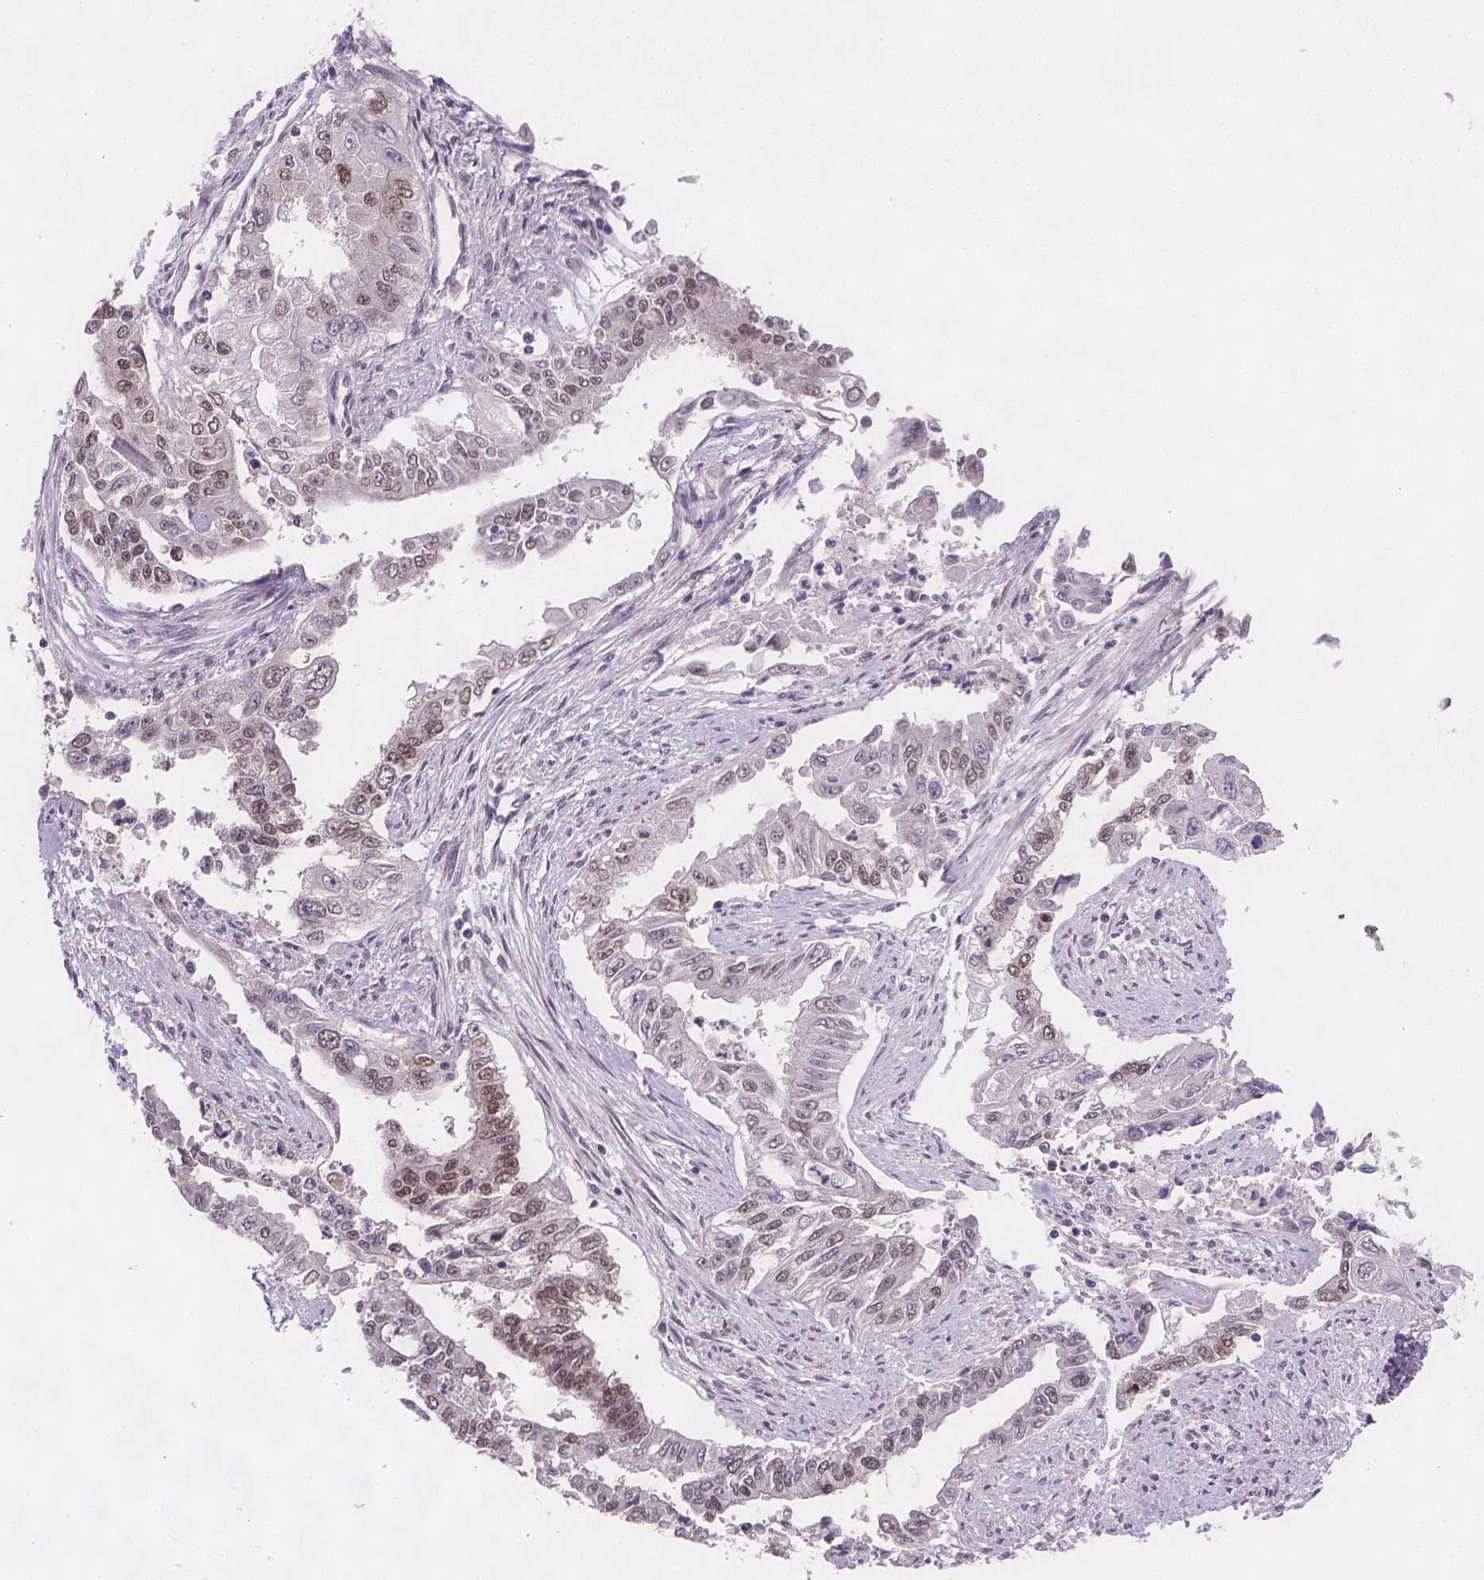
{"staining": {"intensity": "moderate", "quantity": "25%-75%", "location": "nuclear"}, "tissue": "endometrial cancer", "cell_type": "Tumor cells", "image_type": "cancer", "snomed": [{"axis": "morphology", "description": "Adenocarcinoma, NOS"}, {"axis": "topography", "description": "Uterus"}], "caption": "Immunohistochemistry (IHC) (DAB) staining of human endometrial cancer (adenocarcinoma) reveals moderate nuclear protein expression in about 25%-75% of tumor cells.", "gene": "FANCE", "patient": {"sex": "female", "age": 59}}